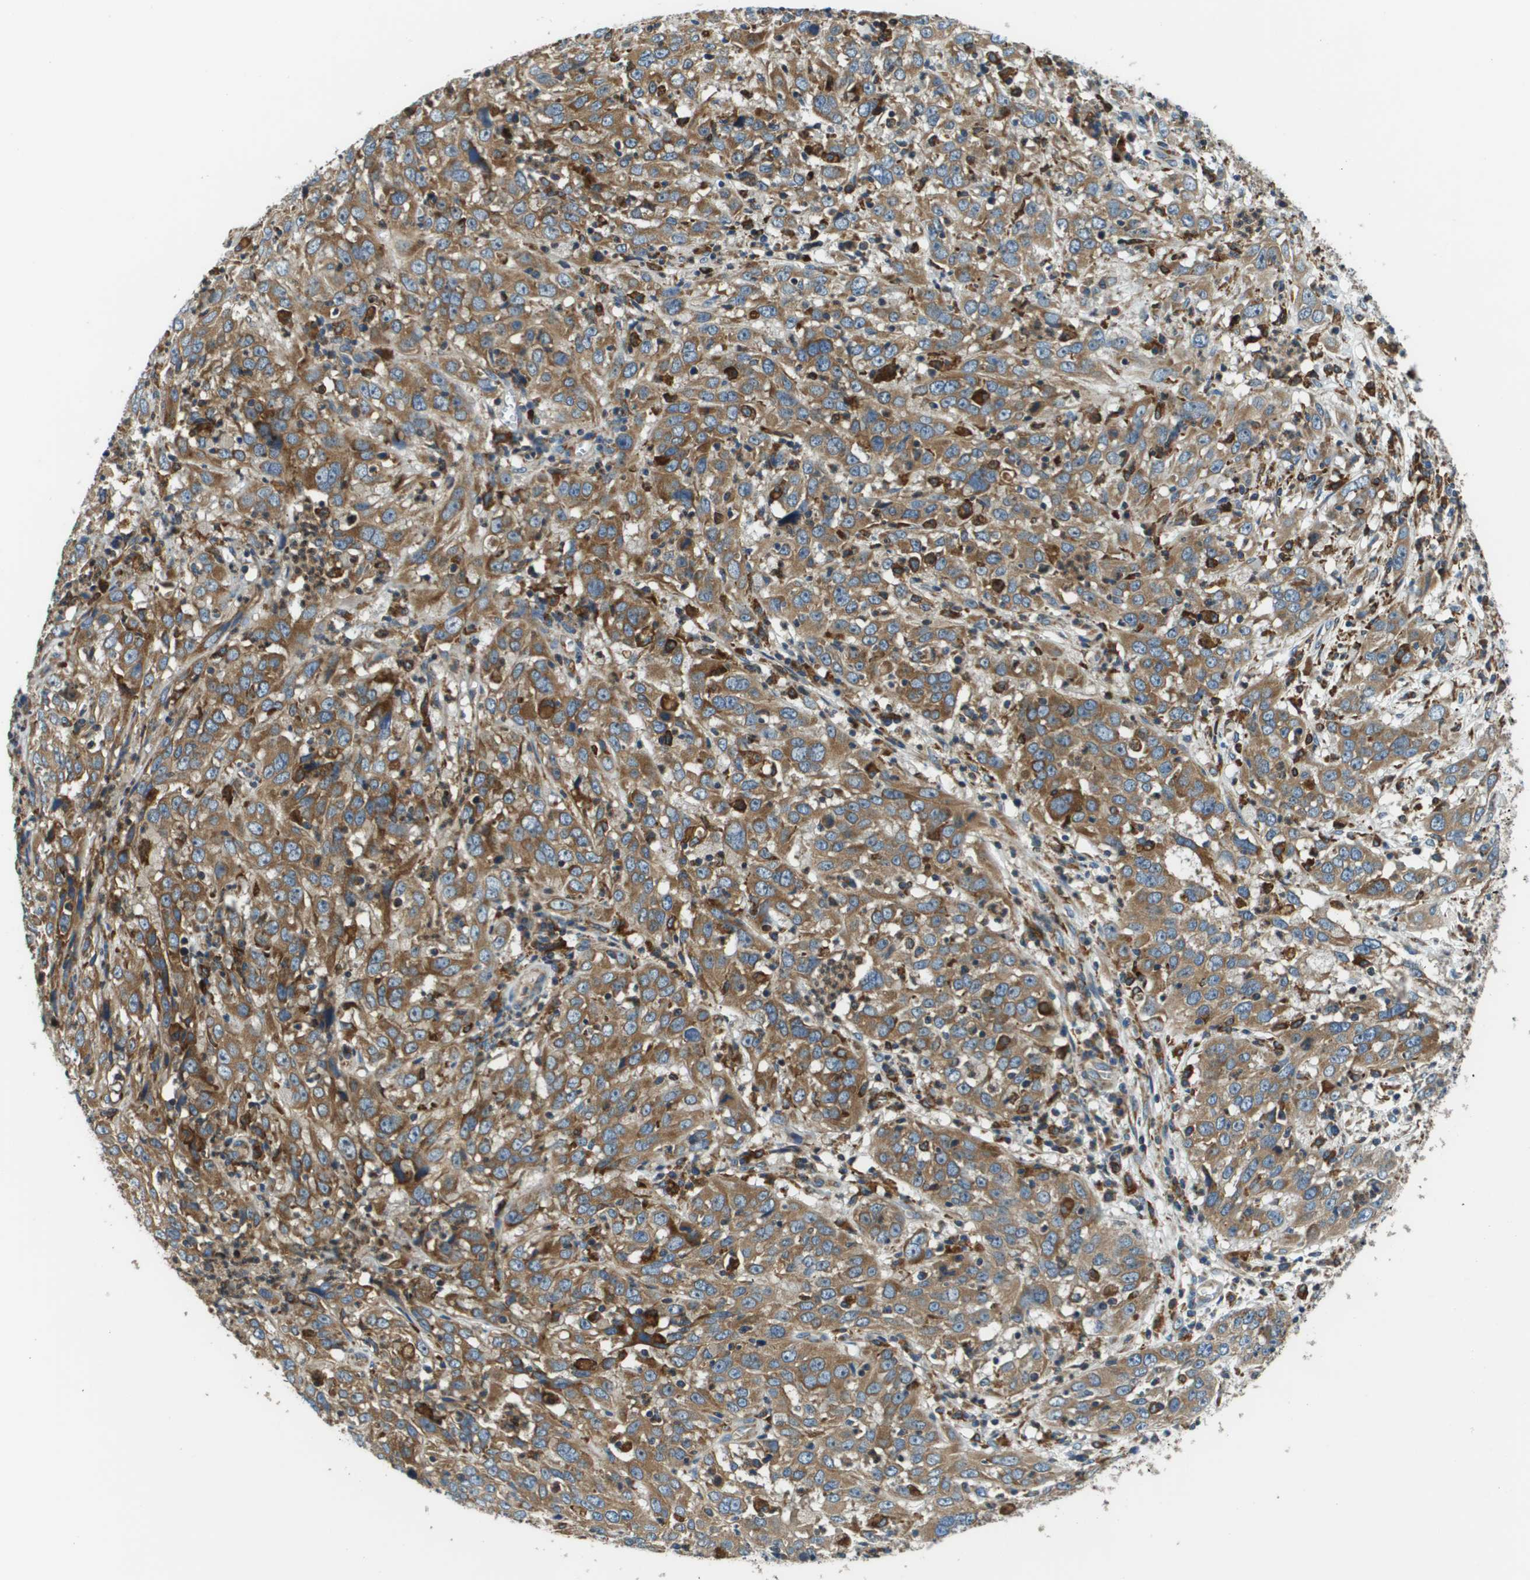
{"staining": {"intensity": "moderate", "quantity": ">75%", "location": "cytoplasmic/membranous"}, "tissue": "cervical cancer", "cell_type": "Tumor cells", "image_type": "cancer", "snomed": [{"axis": "morphology", "description": "Squamous cell carcinoma, NOS"}, {"axis": "topography", "description": "Cervix"}], "caption": "Moderate cytoplasmic/membranous expression for a protein is present in about >75% of tumor cells of cervical squamous cell carcinoma using IHC.", "gene": "CNPY3", "patient": {"sex": "female", "age": 32}}